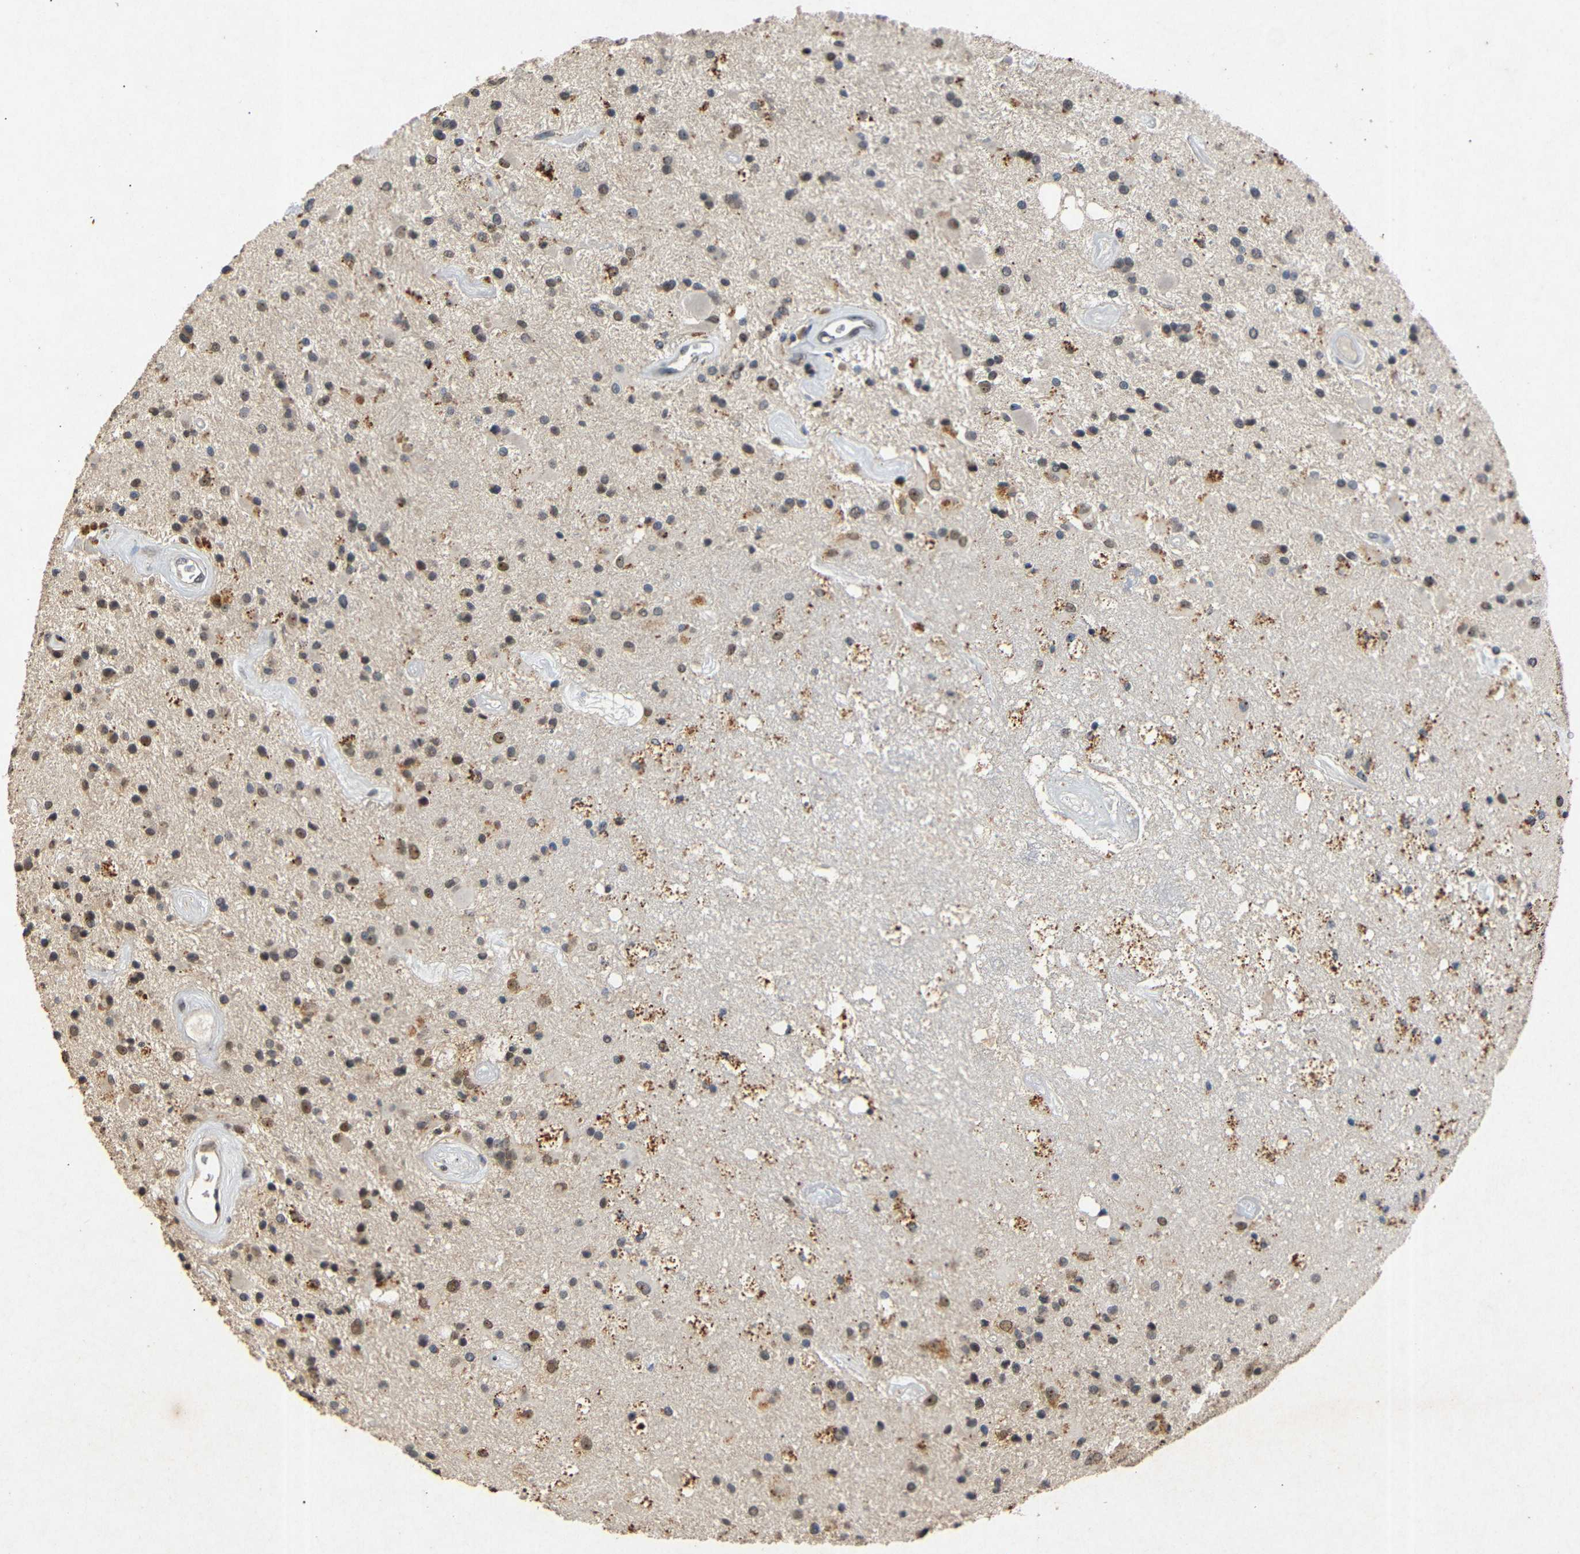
{"staining": {"intensity": "moderate", "quantity": "25%-75%", "location": "nuclear"}, "tissue": "glioma", "cell_type": "Tumor cells", "image_type": "cancer", "snomed": [{"axis": "morphology", "description": "Glioma, malignant, Low grade"}, {"axis": "topography", "description": "Brain"}], "caption": "Immunohistochemical staining of malignant glioma (low-grade) shows medium levels of moderate nuclear staining in about 25%-75% of tumor cells.", "gene": "PARN", "patient": {"sex": "male", "age": 58}}